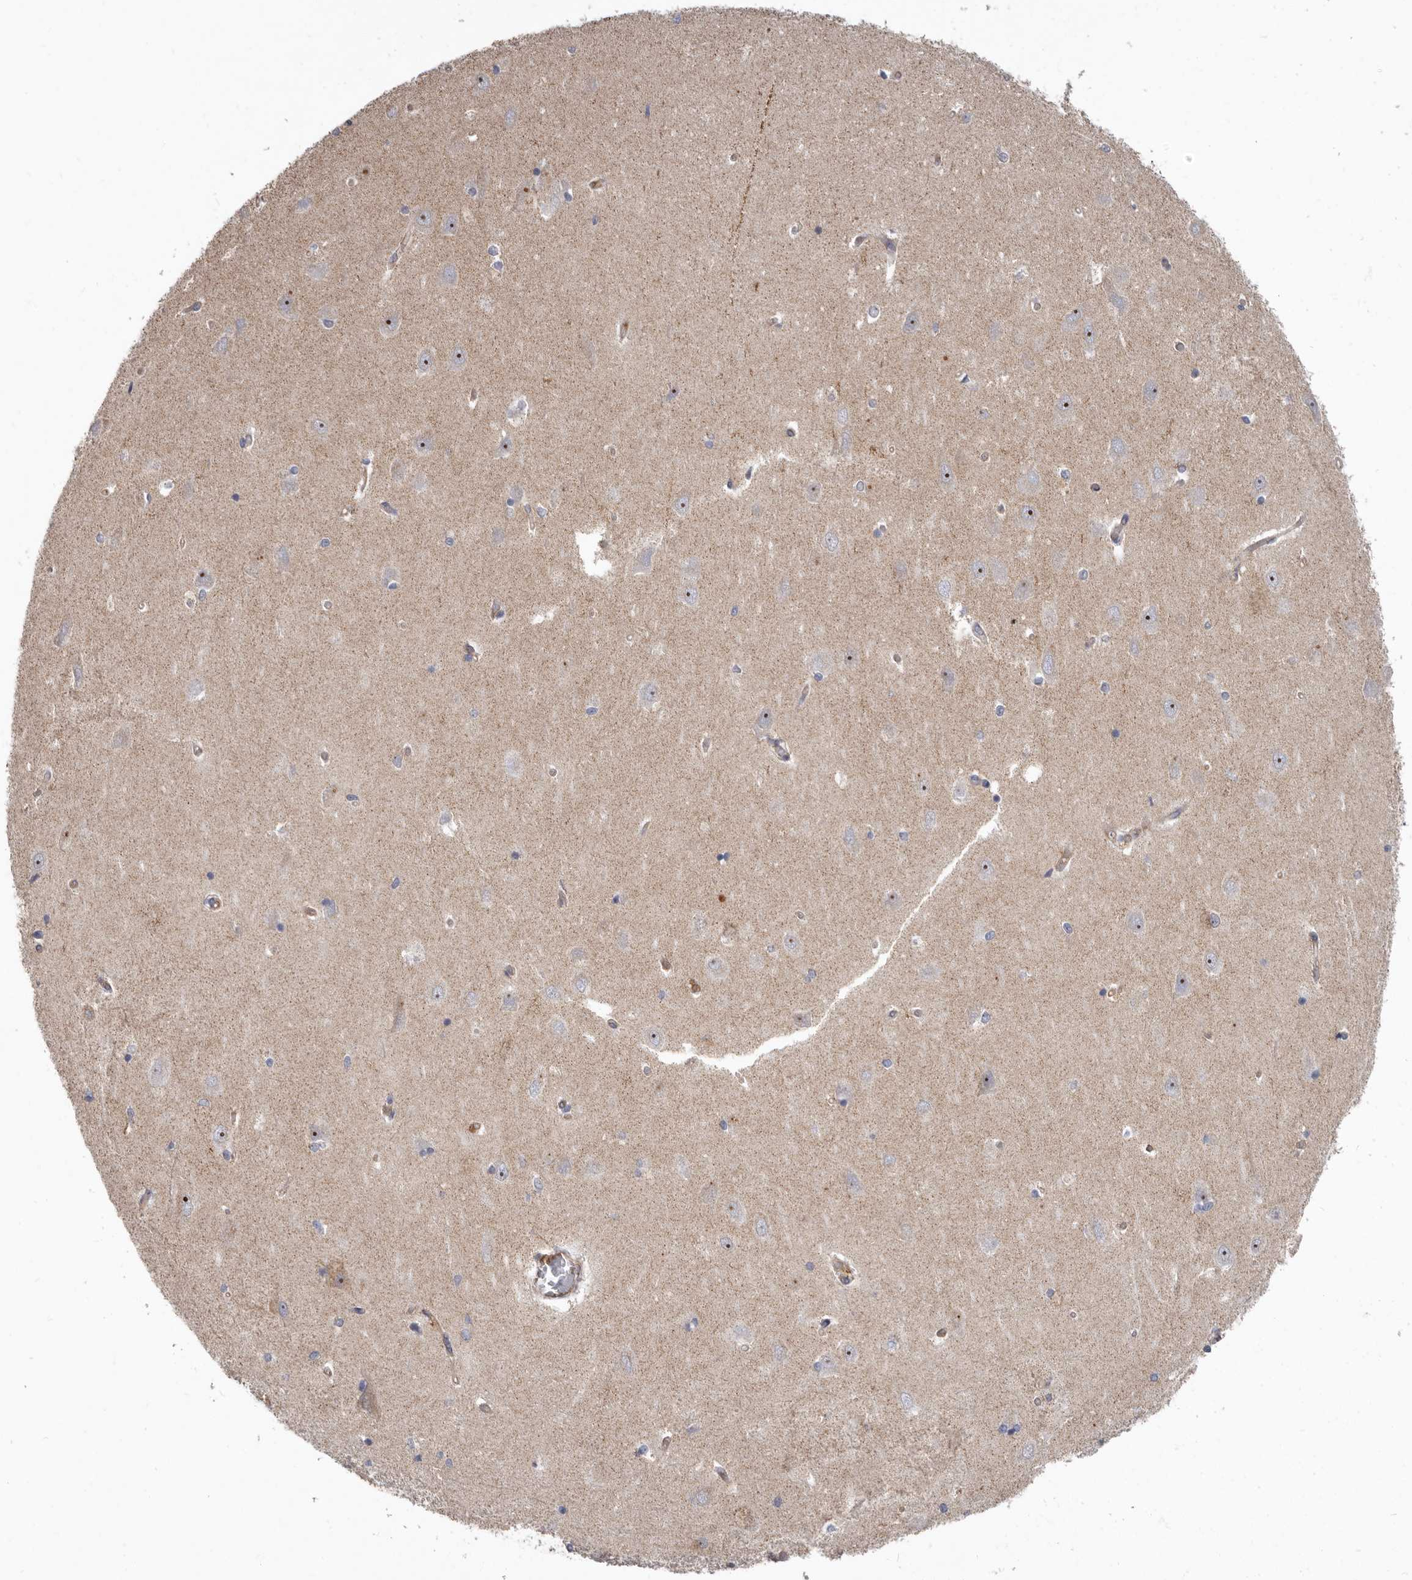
{"staining": {"intensity": "negative", "quantity": "none", "location": "none"}, "tissue": "hippocampus", "cell_type": "Glial cells", "image_type": "normal", "snomed": [{"axis": "morphology", "description": "Normal tissue, NOS"}, {"axis": "topography", "description": "Hippocampus"}], "caption": "High magnification brightfield microscopy of normal hippocampus stained with DAB (3,3'-diaminobenzidine) (brown) and counterstained with hematoxylin (blue): glial cells show no significant expression.", "gene": "FMO2", "patient": {"sex": "male", "age": 45}}